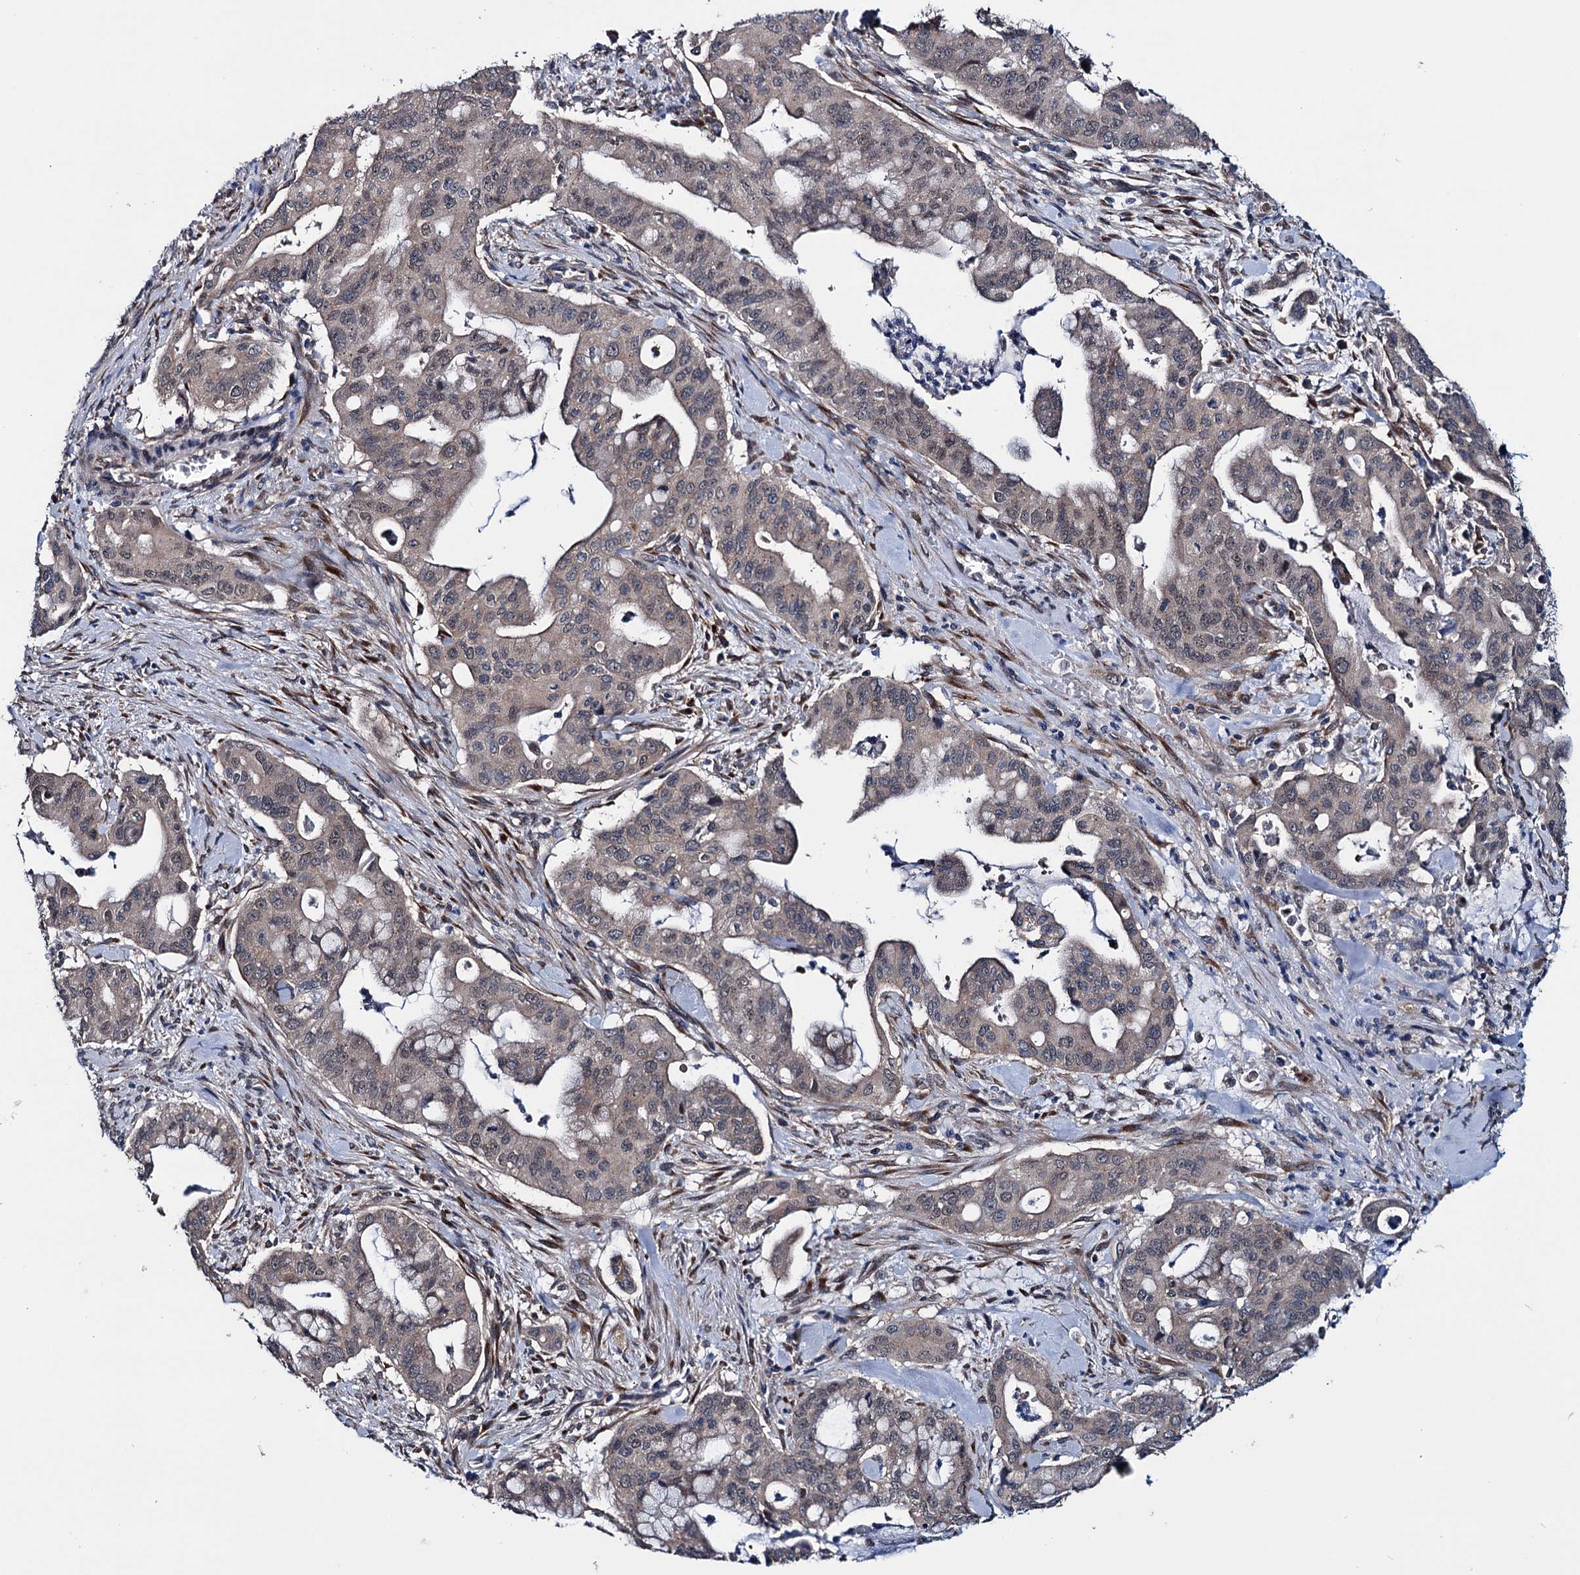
{"staining": {"intensity": "moderate", "quantity": "<25%", "location": "cytoplasmic/membranous"}, "tissue": "pancreatic cancer", "cell_type": "Tumor cells", "image_type": "cancer", "snomed": [{"axis": "morphology", "description": "Adenocarcinoma, NOS"}, {"axis": "topography", "description": "Pancreas"}], "caption": "Pancreatic adenocarcinoma stained with IHC reveals moderate cytoplasmic/membranous positivity in about <25% of tumor cells. The staining is performed using DAB (3,3'-diaminobenzidine) brown chromogen to label protein expression. The nuclei are counter-stained blue using hematoxylin.", "gene": "EYA4", "patient": {"sex": "male", "age": 46}}